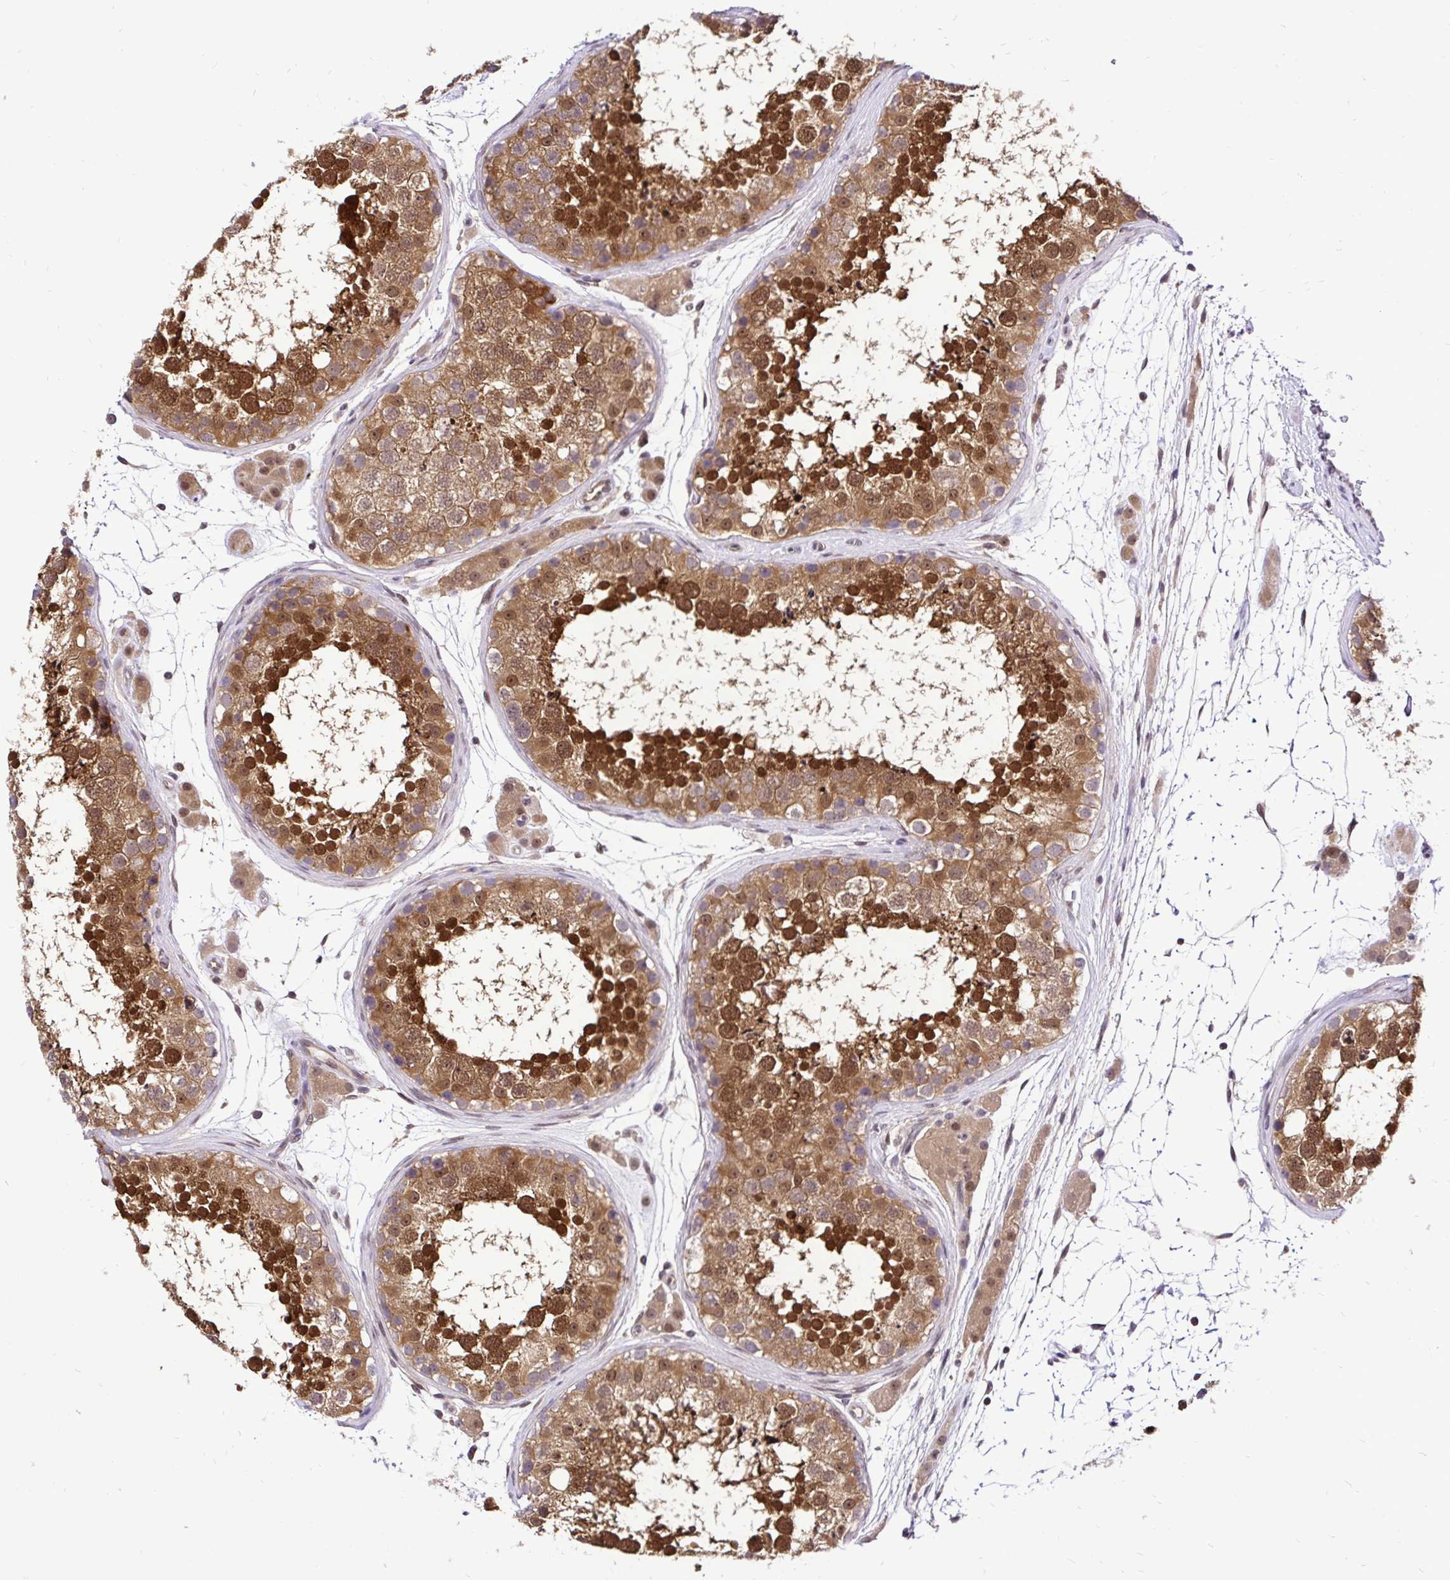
{"staining": {"intensity": "strong", "quantity": ">75%", "location": "cytoplasmic/membranous"}, "tissue": "testis", "cell_type": "Cells in seminiferous ducts", "image_type": "normal", "snomed": [{"axis": "morphology", "description": "Normal tissue, NOS"}, {"axis": "topography", "description": "Testis"}], "caption": "A brown stain highlights strong cytoplasmic/membranous expression of a protein in cells in seminiferous ducts of unremarkable human testis. Ihc stains the protein of interest in brown and the nuclei are stained blue.", "gene": "UBE2M", "patient": {"sex": "male", "age": 41}}